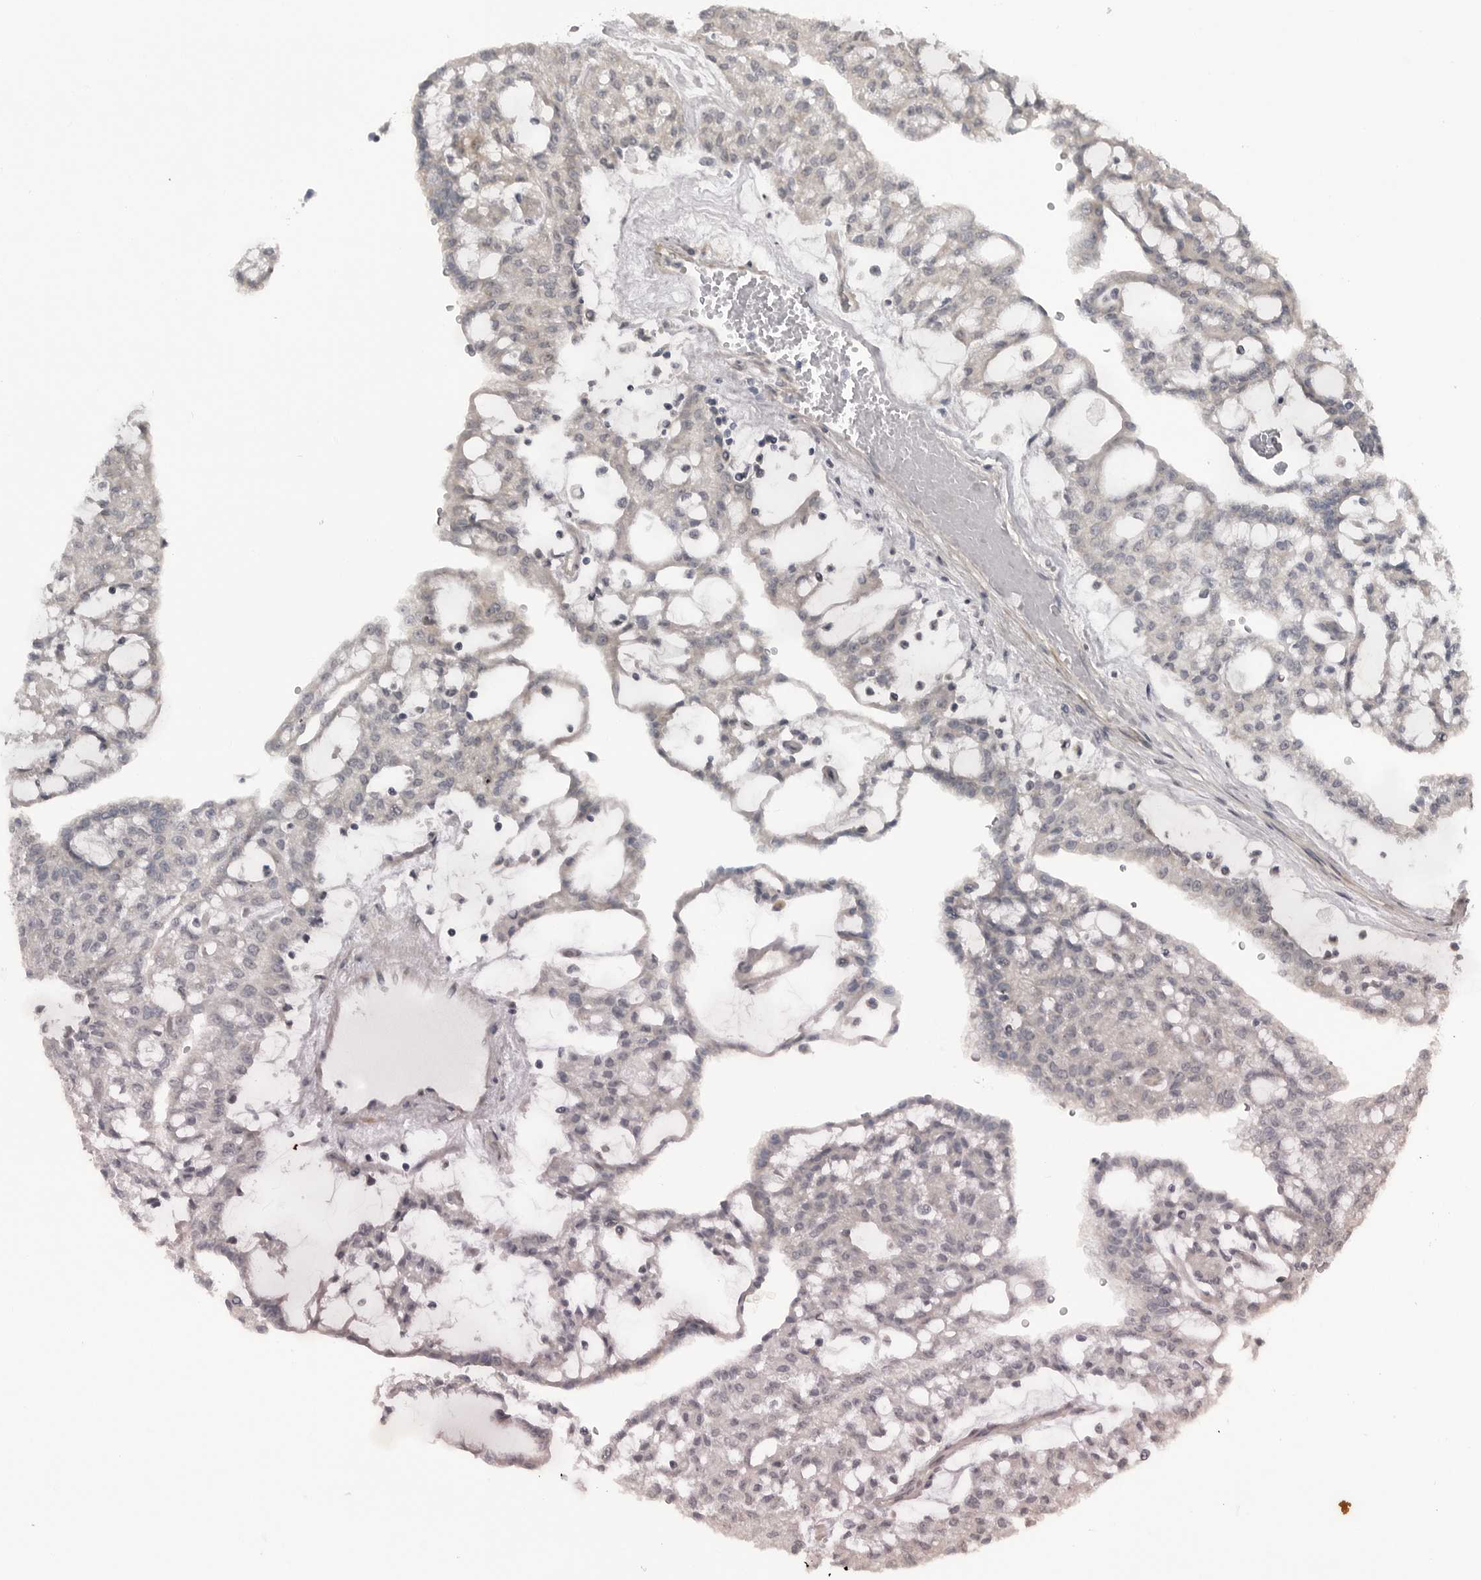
{"staining": {"intensity": "negative", "quantity": "none", "location": "none"}, "tissue": "renal cancer", "cell_type": "Tumor cells", "image_type": "cancer", "snomed": [{"axis": "morphology", "description": "Adenocarcinoma, NOS"}, {"axis": "topography", "description": "Kidney"}], "caption": "A micrograph of renal cancer stained for a protein exhibits no brown staining in tumor cells.", "gene": "PDCL", "patient": {"sex": "male", "age": 63}}